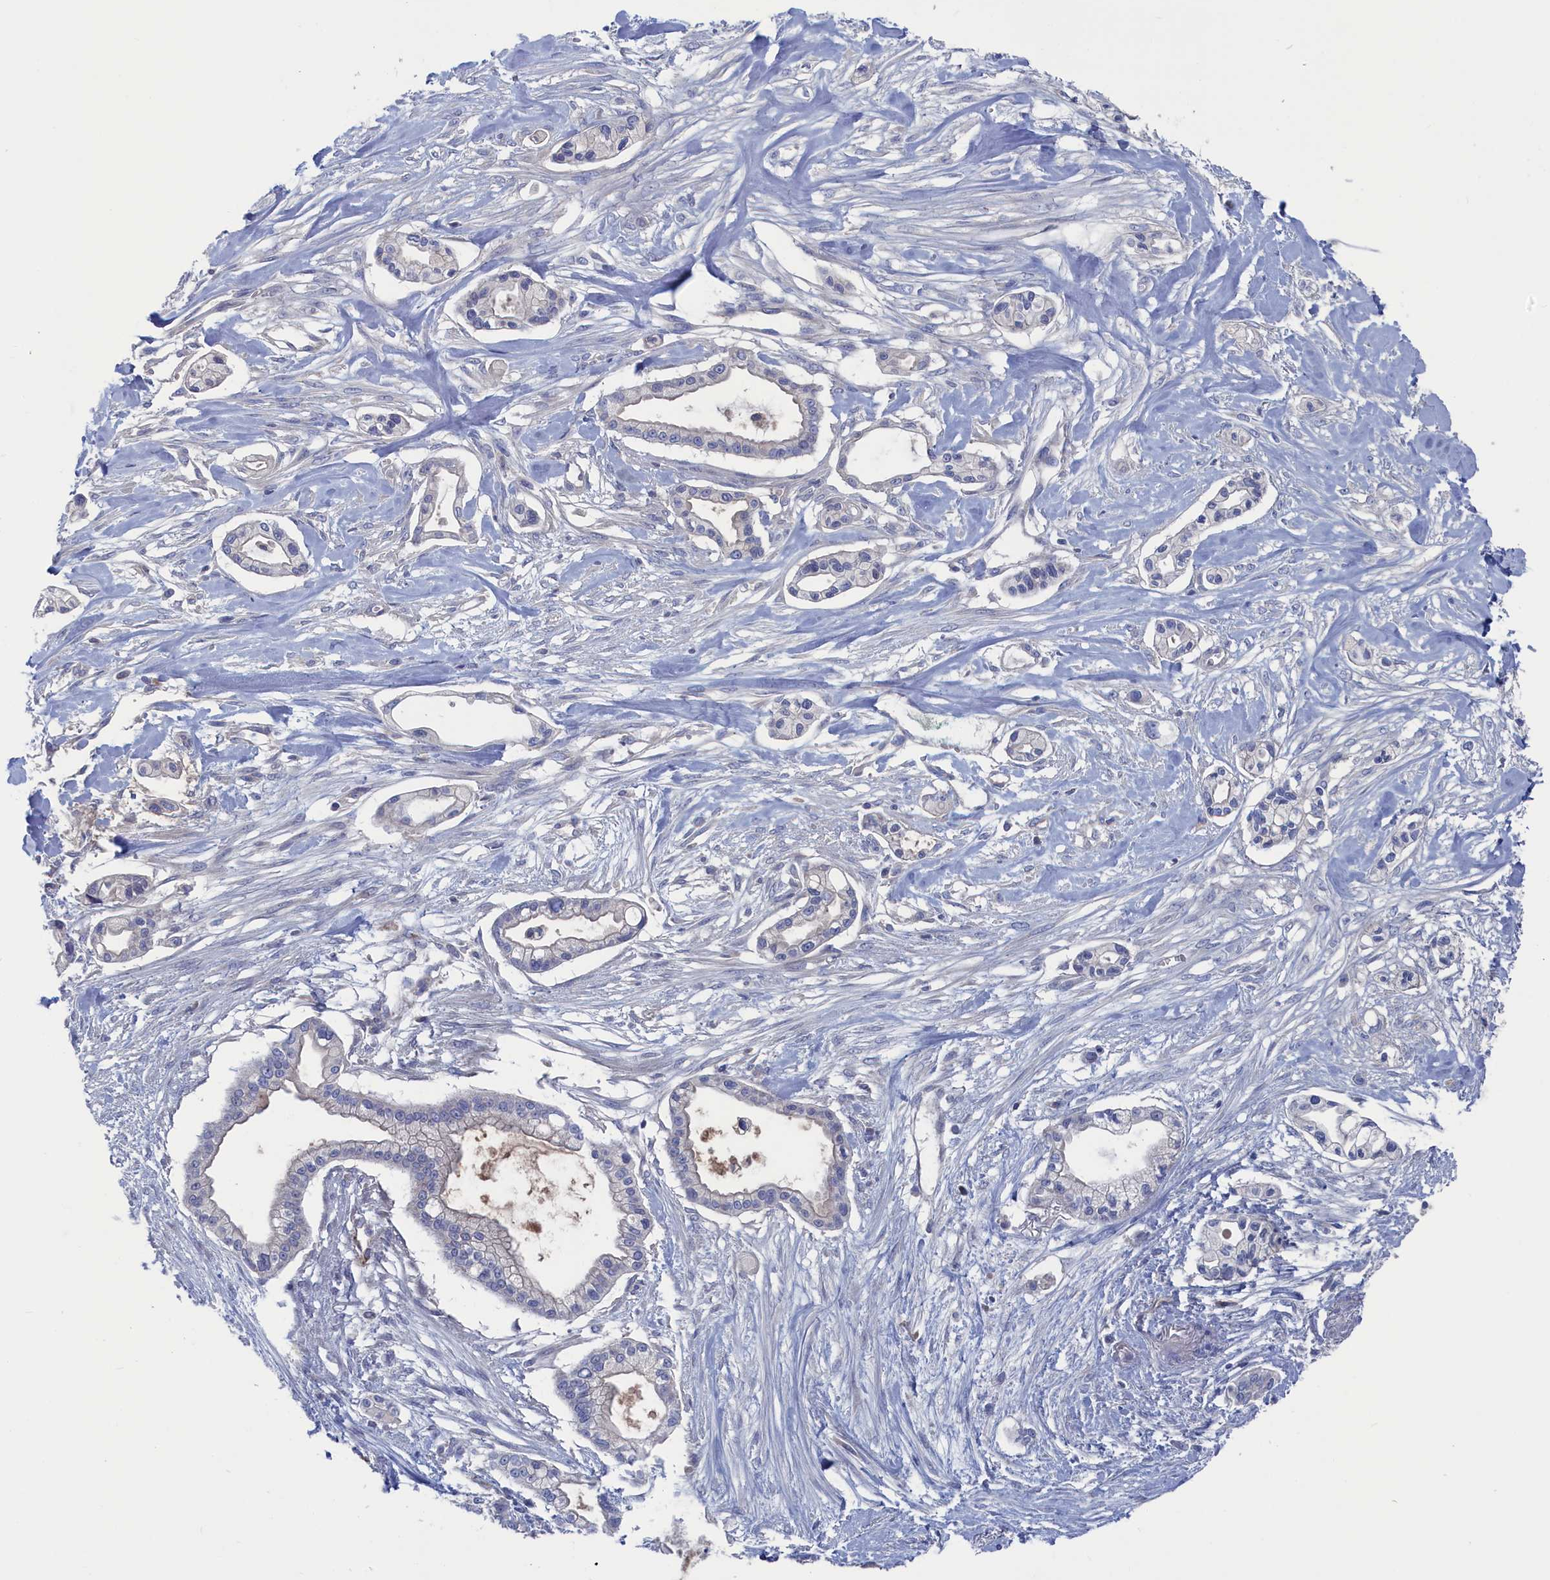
{"staining": {"intensity": "weak", "quantity": "<25%", "location": "cytoplasmic/membranous"}, "tissue": "pancreatic cancer", "cell_type": "Tumor cells", "image_type": "cancer", "snomed": [{"axis": "morphology", "description": "Adenocarcinoma, NOS"}, {"axis": "topography", "description": "Pancreas"}], "caption": "The IHC image has no significant positivity in tumor cells of pancreatic cancer tissue.", "gene": "CEND1", "patient": {"sex": "male", "age": 68}}